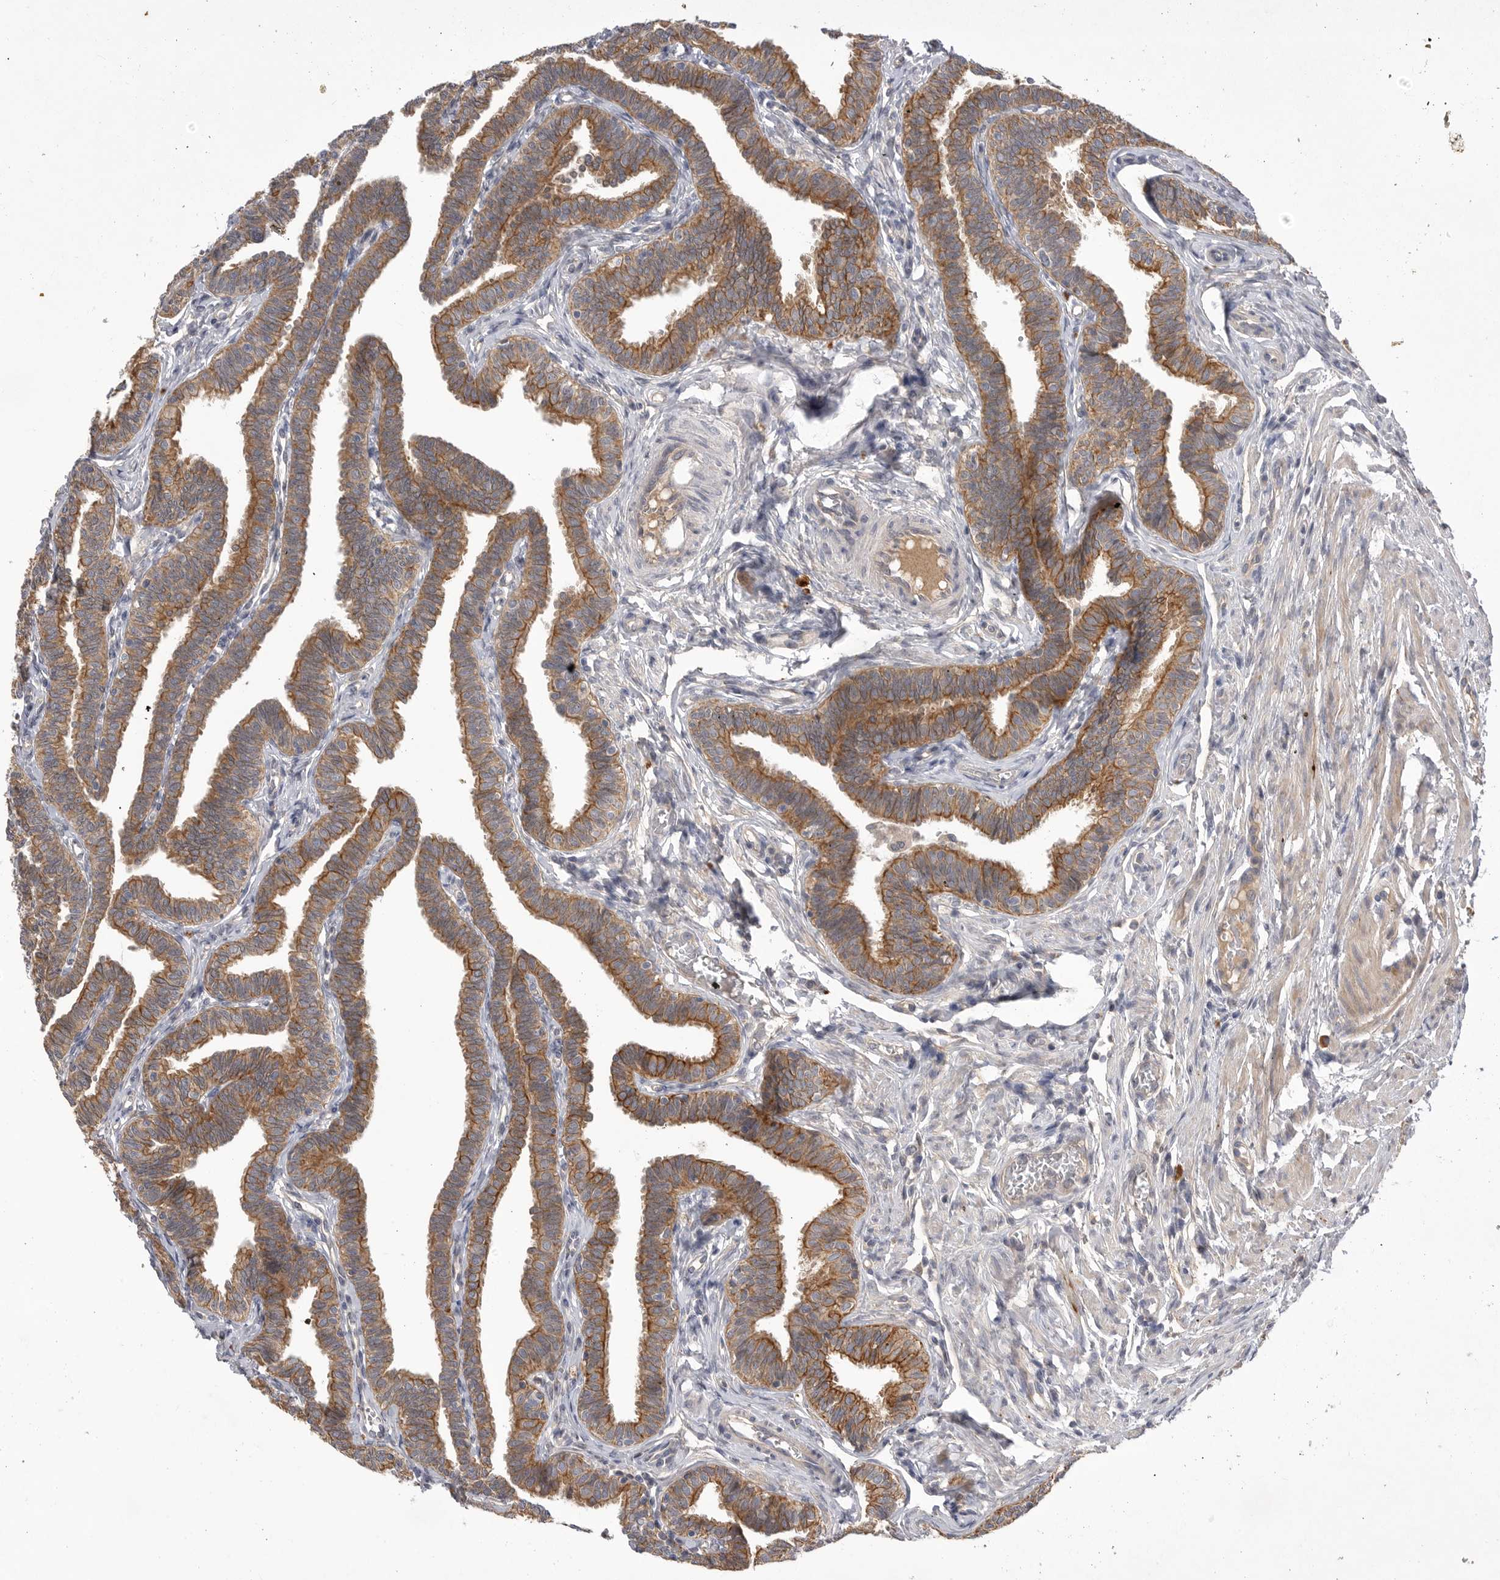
{"staining": {"intensity": "strong", "quantity": ">75%", "location": "cytoplasmic/membranous"}, "tissue": "fallopian tube", "cell_type": "Glandular cells", "image_type": "normal", "snomed": [{"axis": "morphology", "description": "Normal tissue, NOS"}, {"axis": "topography", "description": "Fallopian tube"}, {"axis": "topography", "description": "Ovary"}], "caption": "Protein analysis of unremarkable fallopian tube shows strong cytoplasmic/membranous staining in about >75% of glandular cells.", "gene": "DHDDS", "patient": {"sex": "female", "age": 23}}